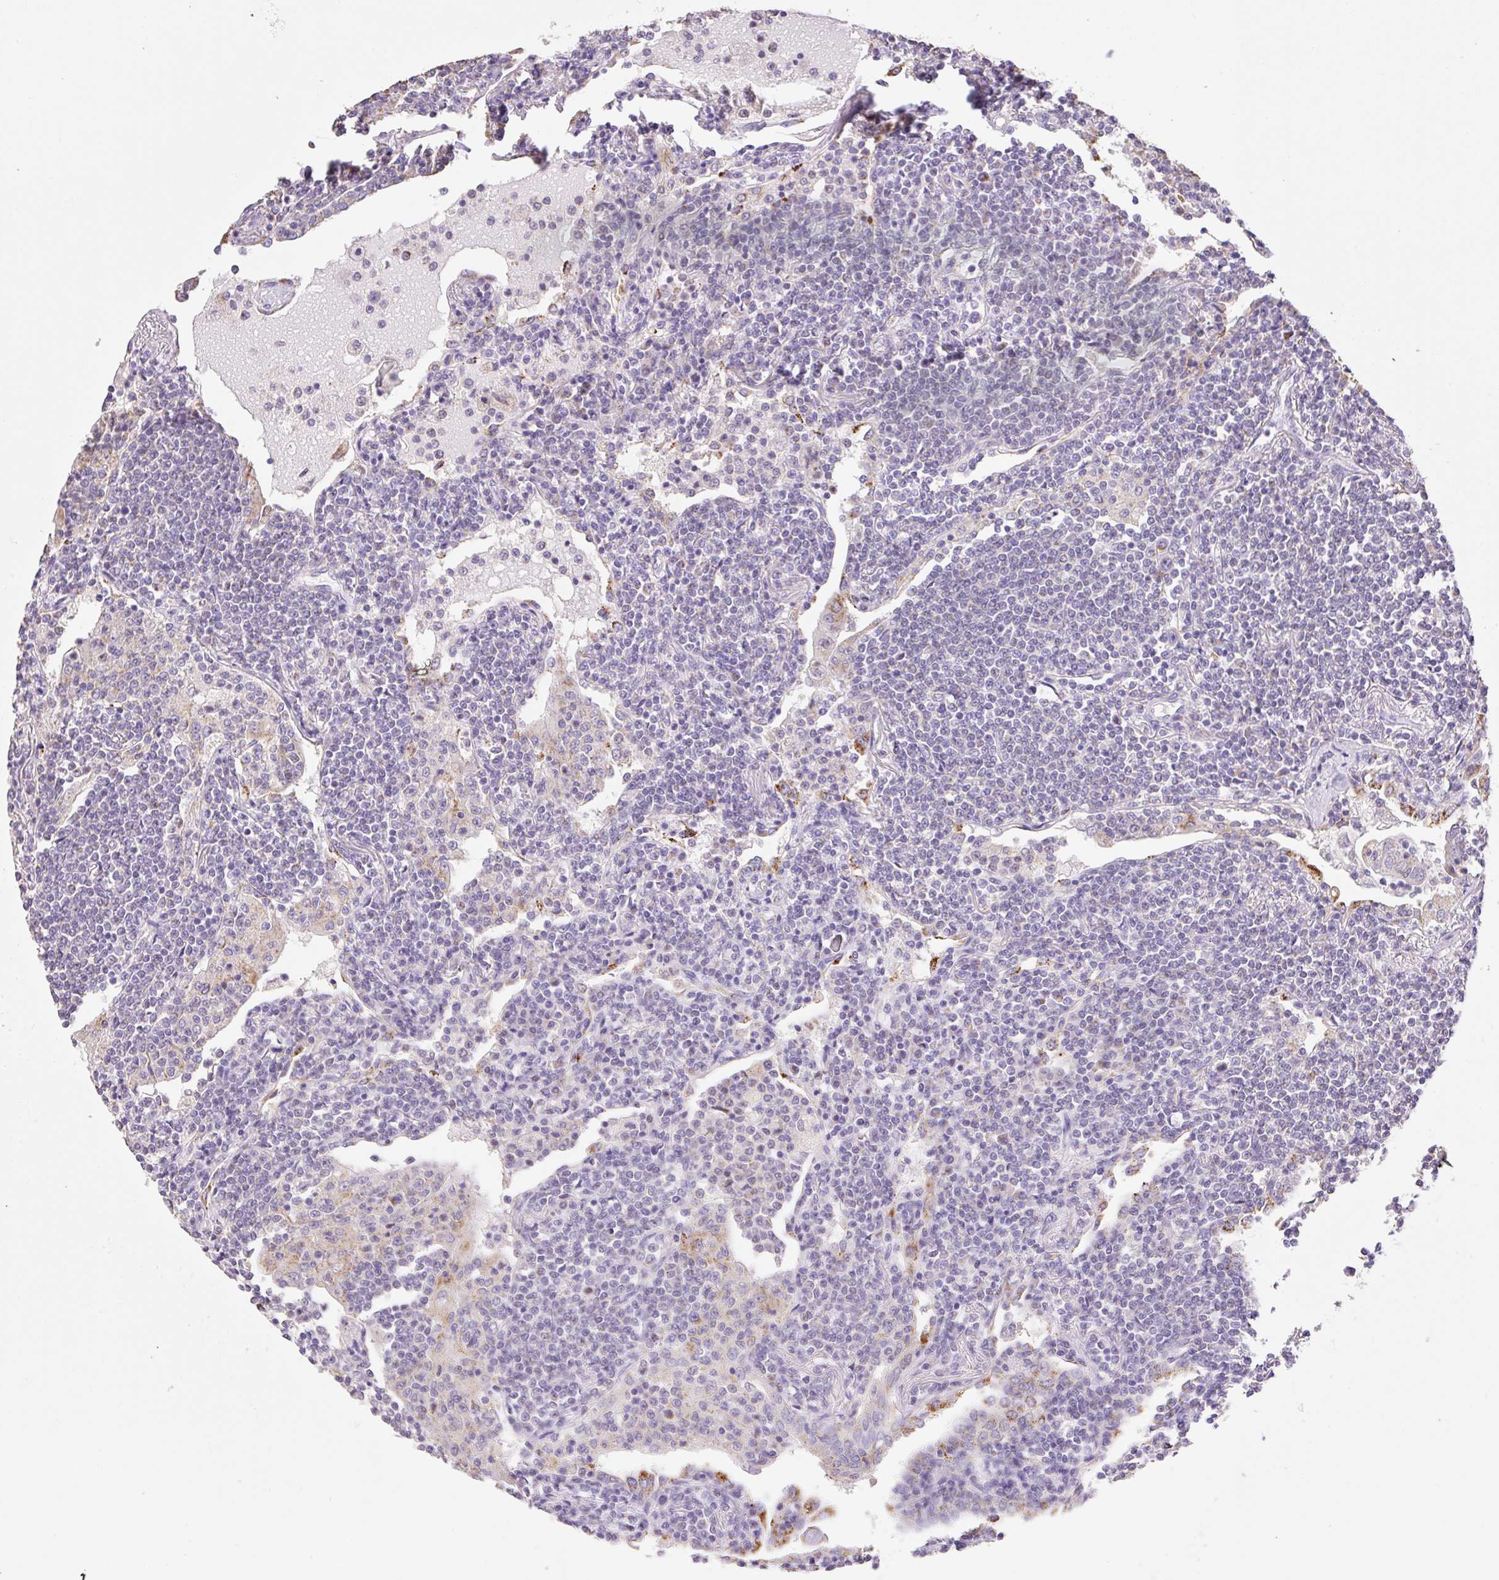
{"staining": {"intensity": "negative", "quantity": "none", "location": "none"}, "tissue": "lymphoma", "cell_type": "Tumor cells", "image_type": "cancer", "snomed": [{"axis": "morphology", "description": "Malignant lymphoma, non-Hodgkin's type, Low grade"}, {"axis": "topography", "description": "Lung"}], "caption": "DAB (3,3'-diaminobenzidine) immunohistochemical staining of human lymphoma displays no significant positivity in tumor cells.", "gene": "COPZ2", "patient": {"sex": "female", "age": 71}}